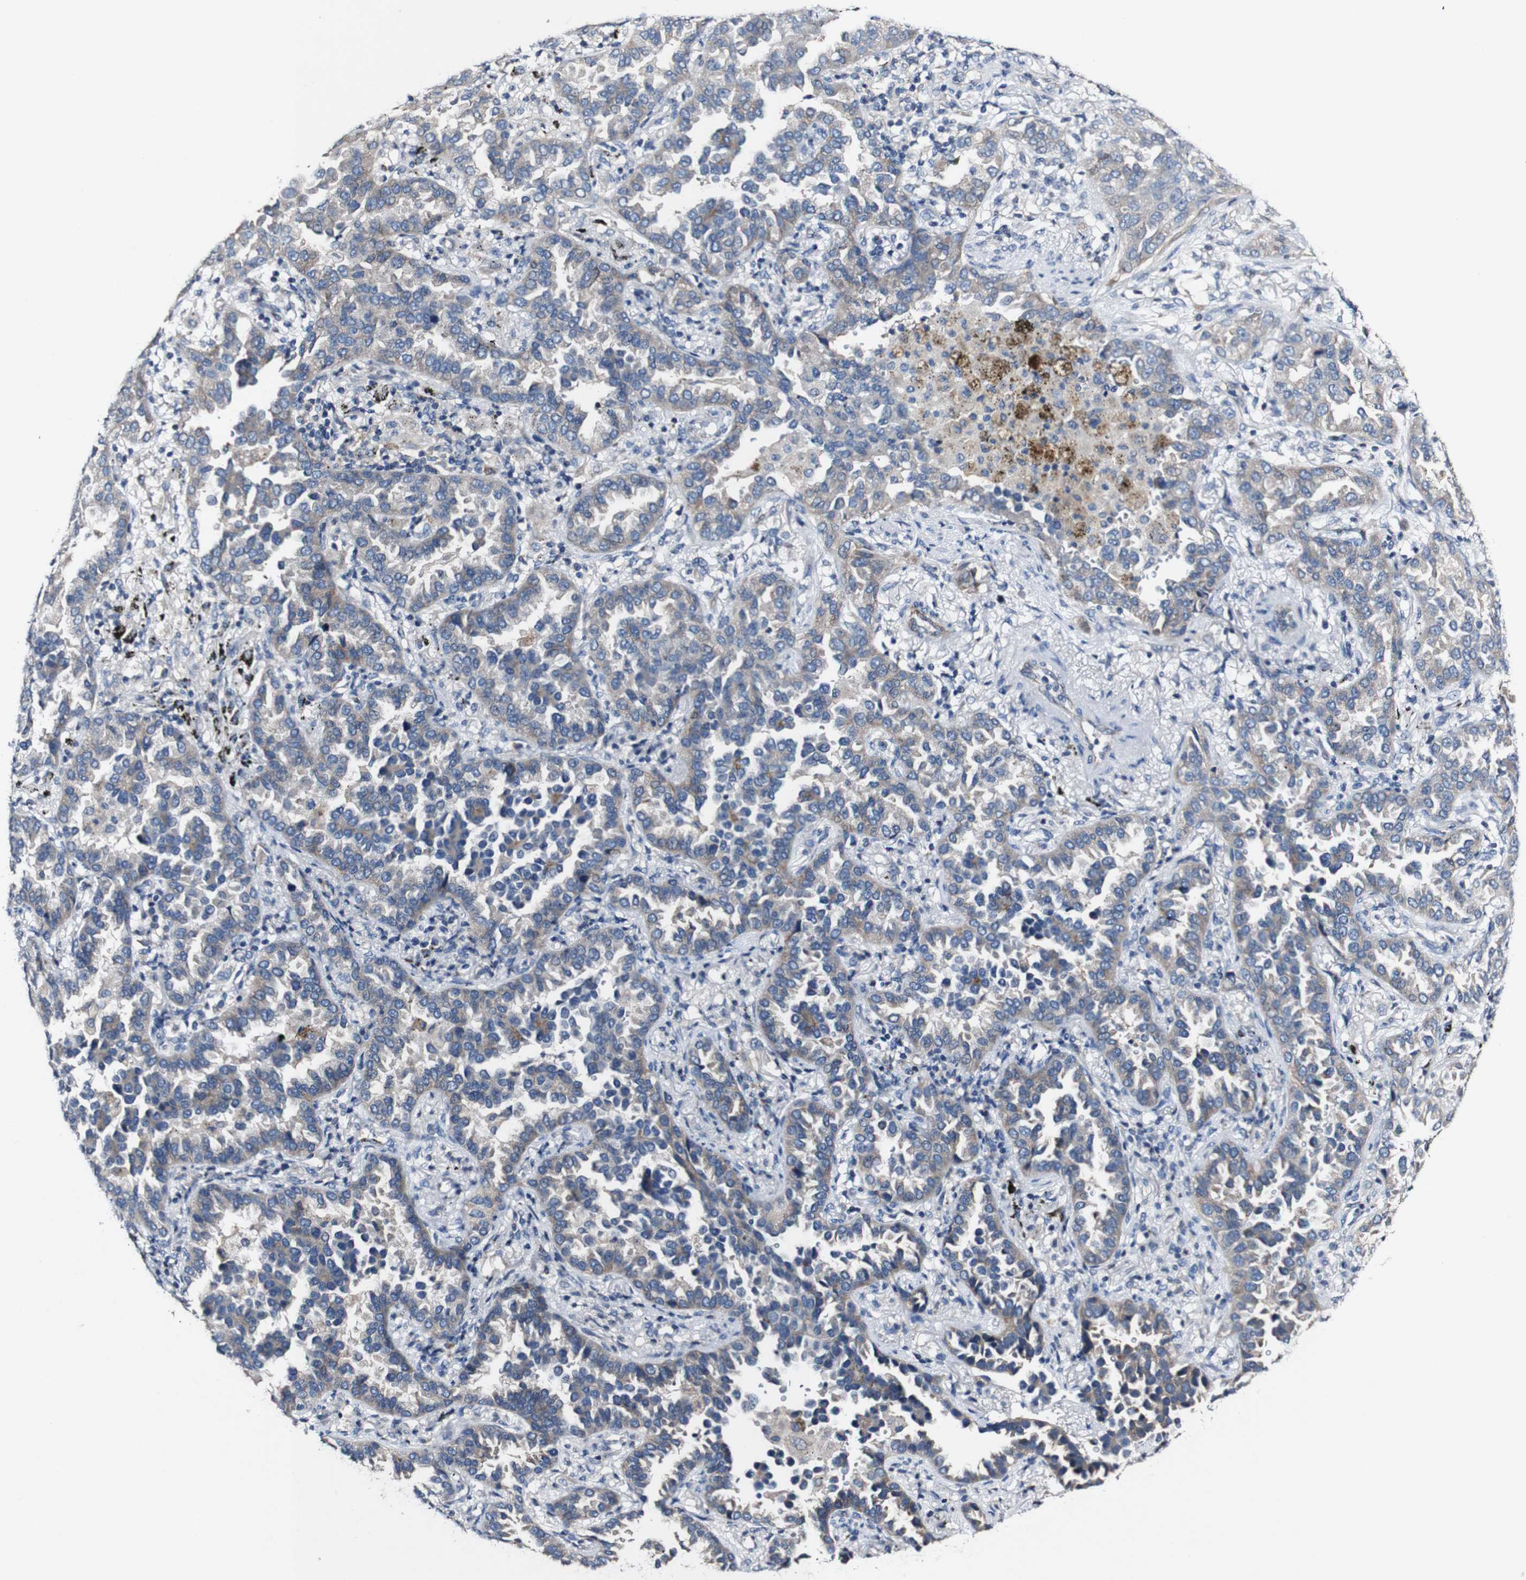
{"staining": {"intensity": "weak", "quantity": "<25%", "location": "cytoplasmic/membranous"}, "tissue": "lung cancer", "cell_type": "Tumor cells", "image_type": "cancer", "snomed": [{"axis": "morphology", "description": "Normal tissue, NOS"}, {"axis": "morphology", "description": "Adenocarcinoma, NOS"}, {"axis": "topography", "description": "Lung"}], "caption": "Tumor cells show no significant protein expression in lung cancer (adenocarcinoma). (Brightfield microscopy of DAB (3,3'-diaminobenzidine) immunohistochemistry at high magnification).", "gene": "GRAMD1A", "patient": {"sex": "male", "age": 59}}